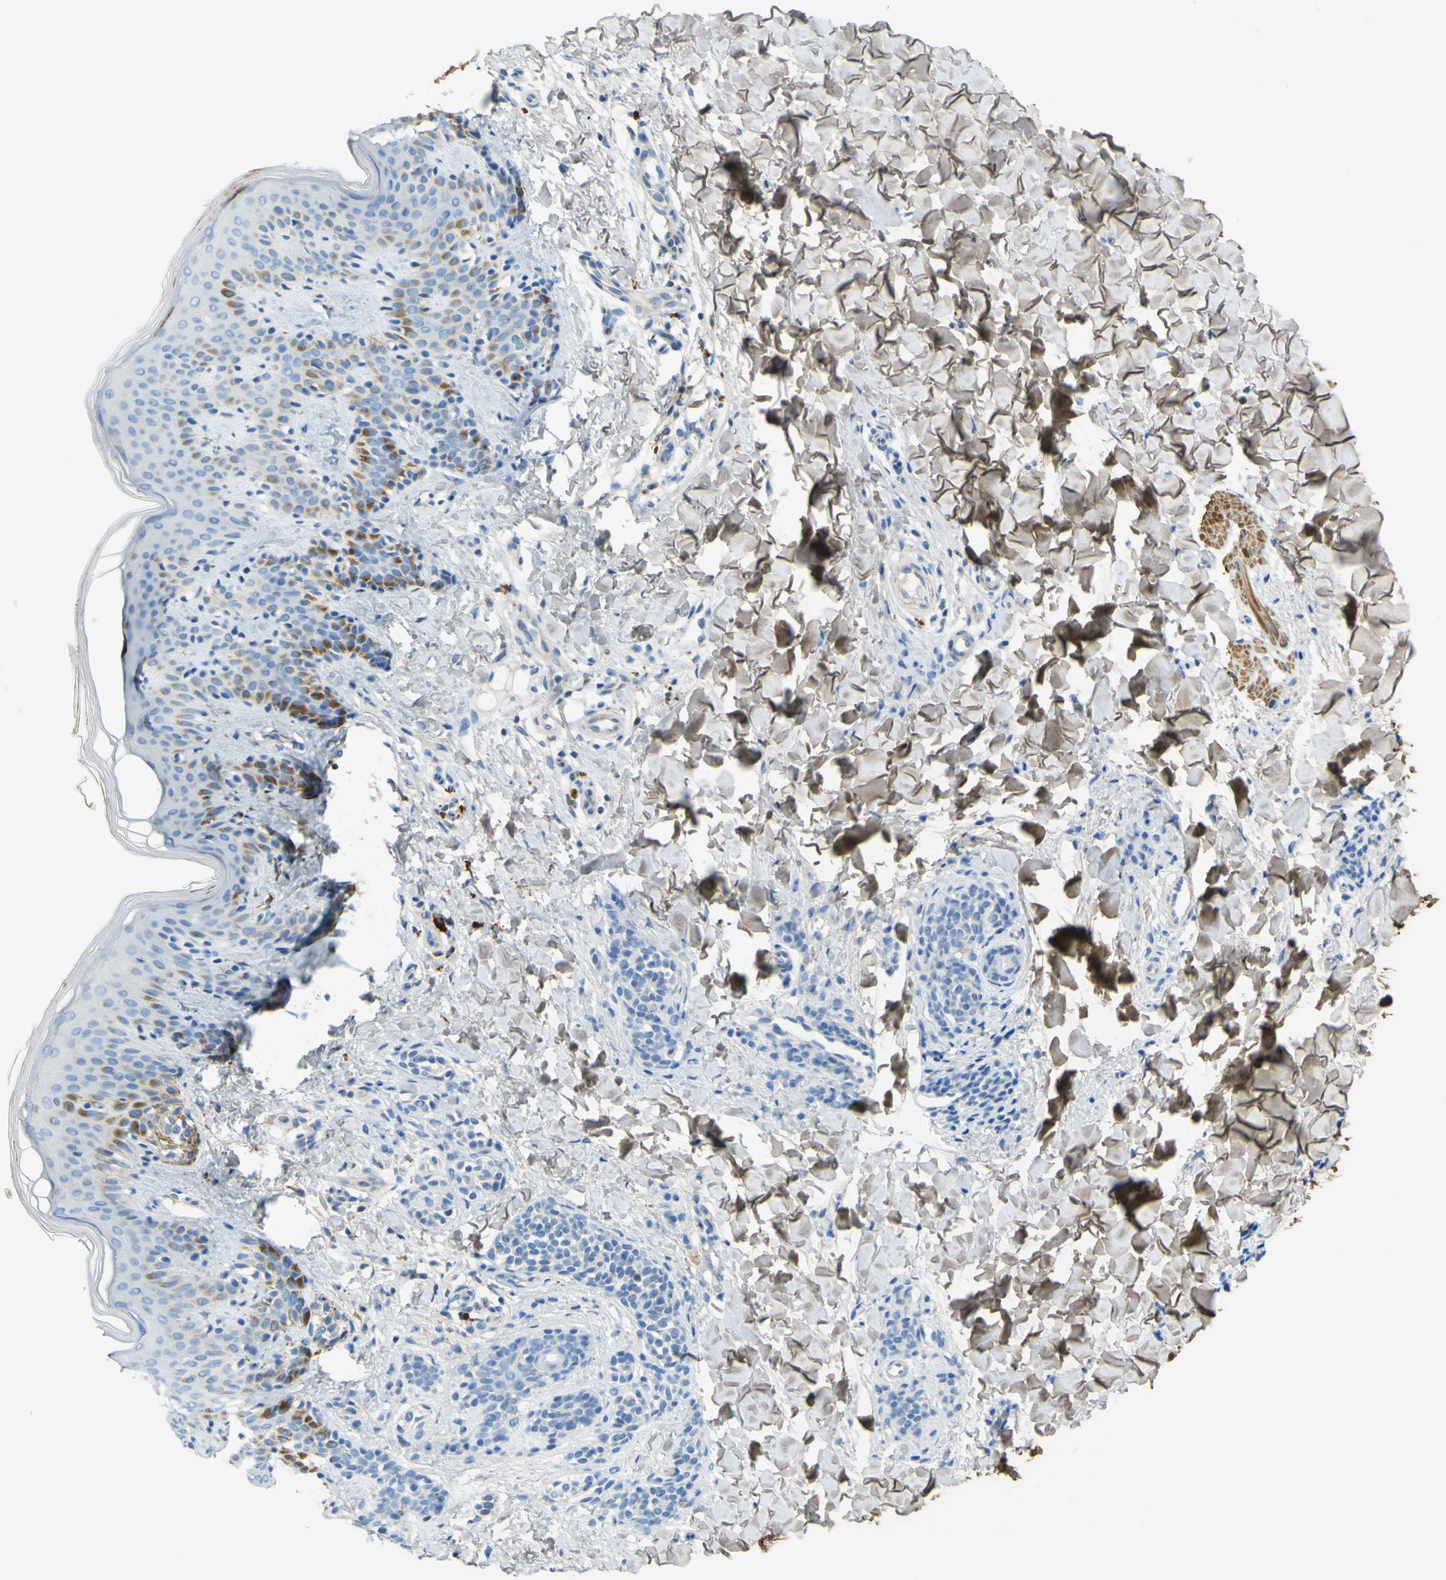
{"staining": {"intensity": "negative", "quantity": "none", "location": "none"}, "tissue": "skin", "cell_type": "Fibroblasts", "image_type": "normal", "snomed": [{"axis": "morphology", "description": "Normal tissue, NOS"}, {"axis": "topography", "description": "Skin"}], "caption": "A high-resolution image shows IHC staining of normal skin, which reveals no significant expression in fibroblasts.", "gene": "OGN", "patient": {"sex": "male", "age": 16}}